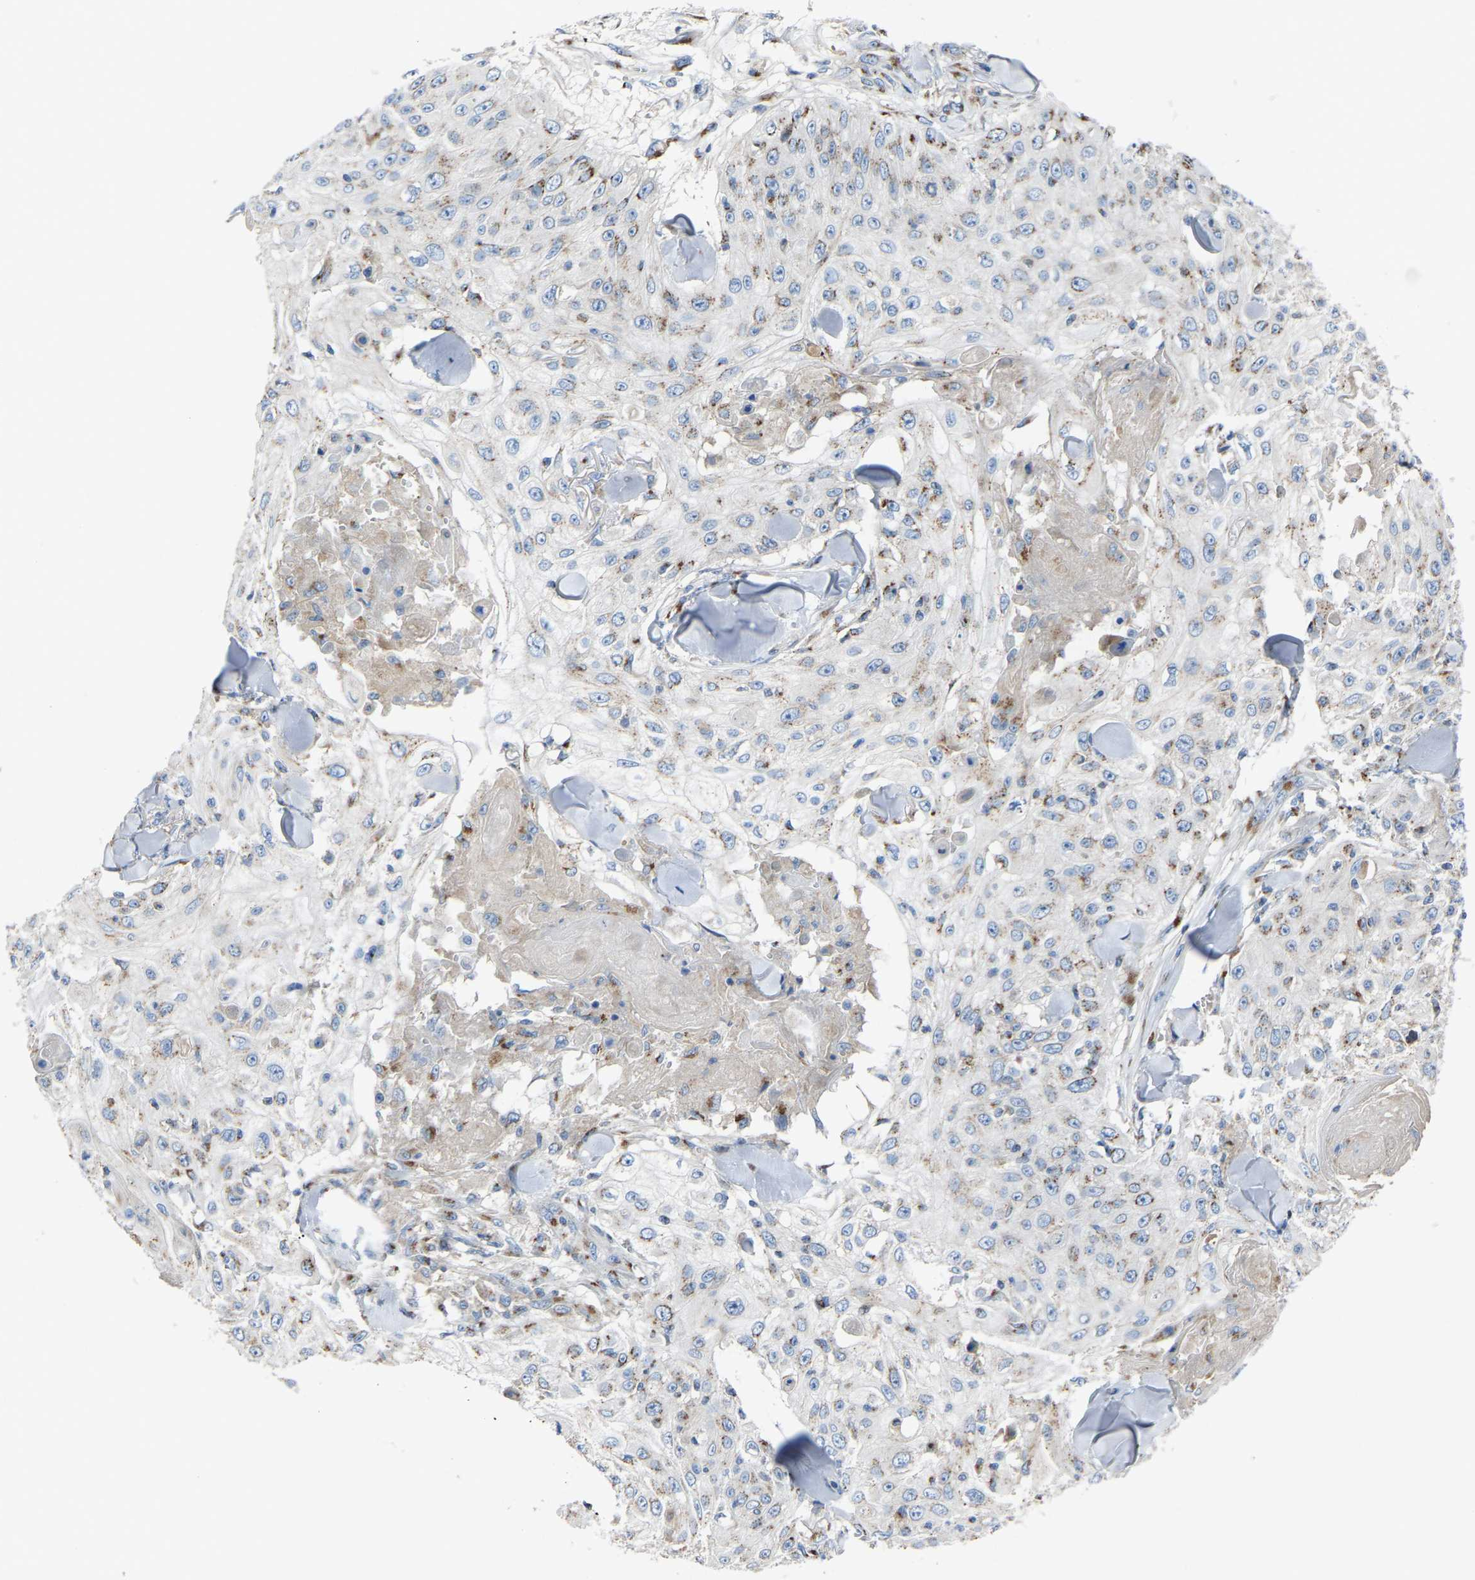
{"staining": {"intensity": "moderate", "quantity": "25%-75%", "location": "cytoplasmic/membranous"}, "tissue": "skin cancer", "cell_type": "Tumor cells", "image_type": "cancer", "snomed": [{"axis": "morphology", "description": "Squamous cell carcinoma, NOS"}, {"axis": "topography", "description": "Skin"}], "caption": "A micrograph of human skin cancer (squamous cell carcinoma) stained for a protein exhibits moderate cytoplasmic/membranous brown staining in tumor cells. Nuclei are stained in blue.", "gene": "CANT1", "patient": {"sex": "male", "age": 86}}